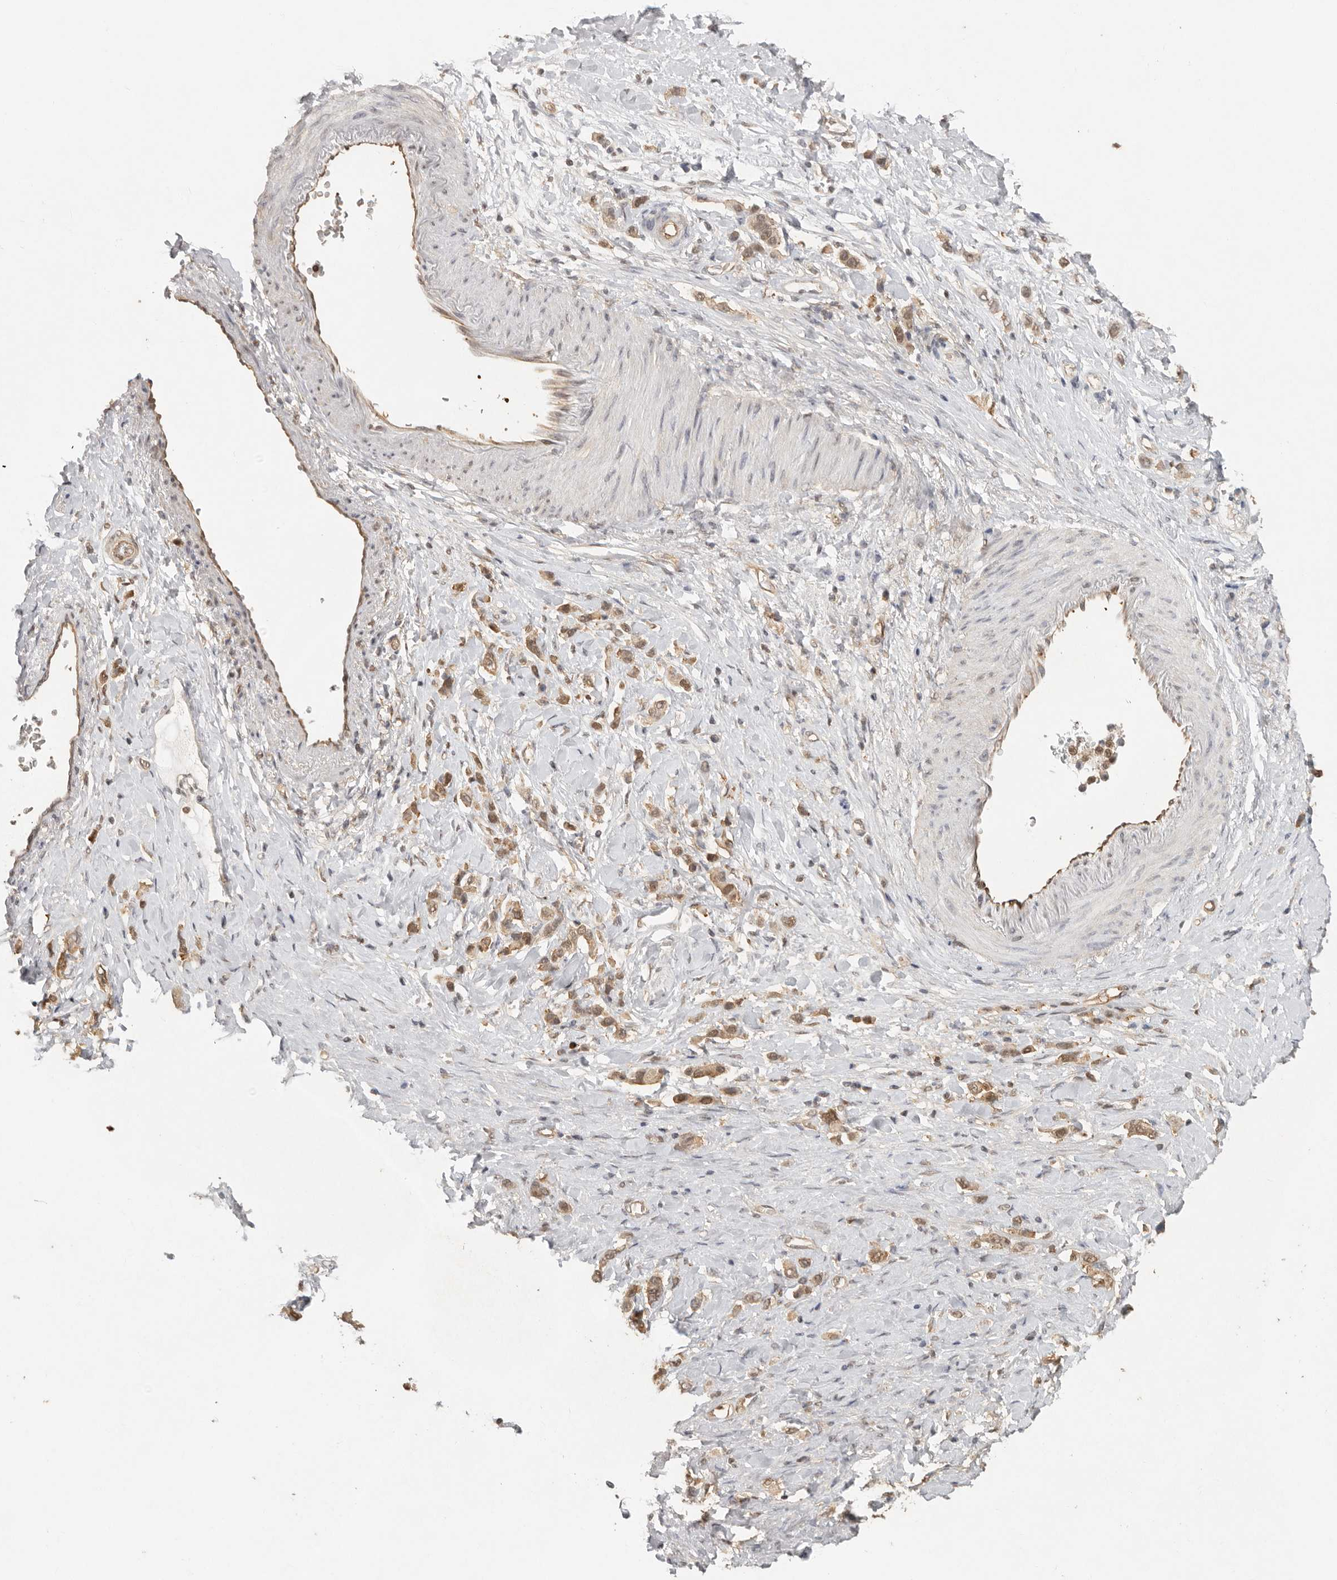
{"staining": {"intensity": "moderate", "quantity": ">75%", "location": "cytoplasmic/membranous,nuclear"}, "tissue": "stomach cancer", "cell_type": "Tumor cells", "image_type": "cancer", "snomed": [{"axis": "morphology", "description": "Adenocarcinoma, NOS"}, {"axis": "topography", "description": "Stomach"}], "caption": "An immunohistochemistry (IHC) photomicrograph of neoplastic tissue is shown. Protein staining in brown shows moderate cytoplasmic/membranous and nuclear positivity in adenocarcinoma (stomach) within tumor cells.", "gene": "PSMA5", "patient": {"sex": "female", "age": 65}}